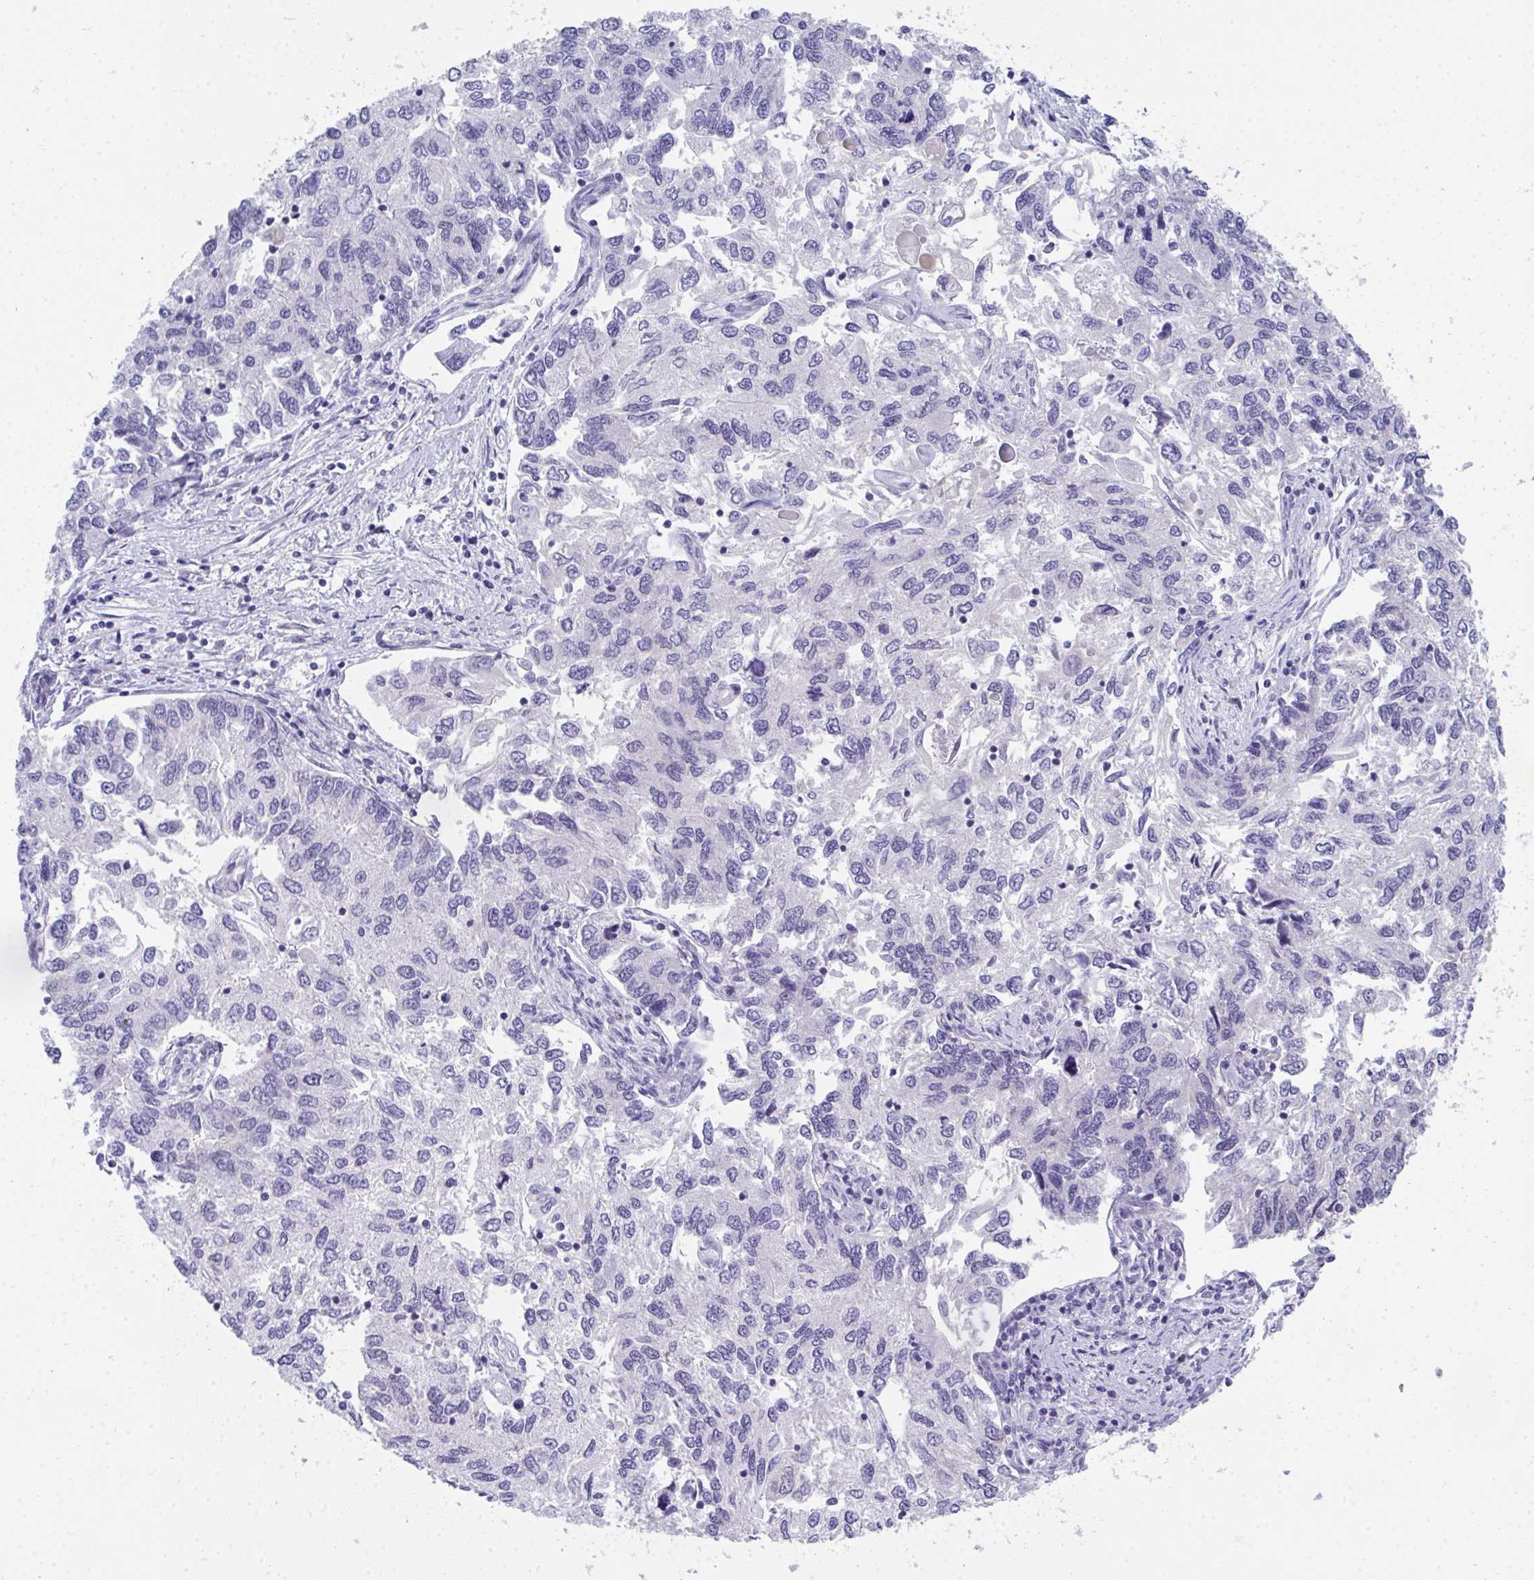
{"staining": {"intensity": "weak", "quantity": "<25%", "location": "cytoplasmic/membranous"}, "tissue": "endometrial cancer", "cell_type": "Tumor cells", "image_type": "cancer", "snomed": [{"axis": "morphology", "description": "Carcinoma, NOS"}, {"axis": "topography", "description": "Uterus"}], "caption": "Image shows no protein expression in tumor cells of endometrial carcinoma tissue.", "gene": "COA5", "patient": {"sex": "female", "age": 76}}